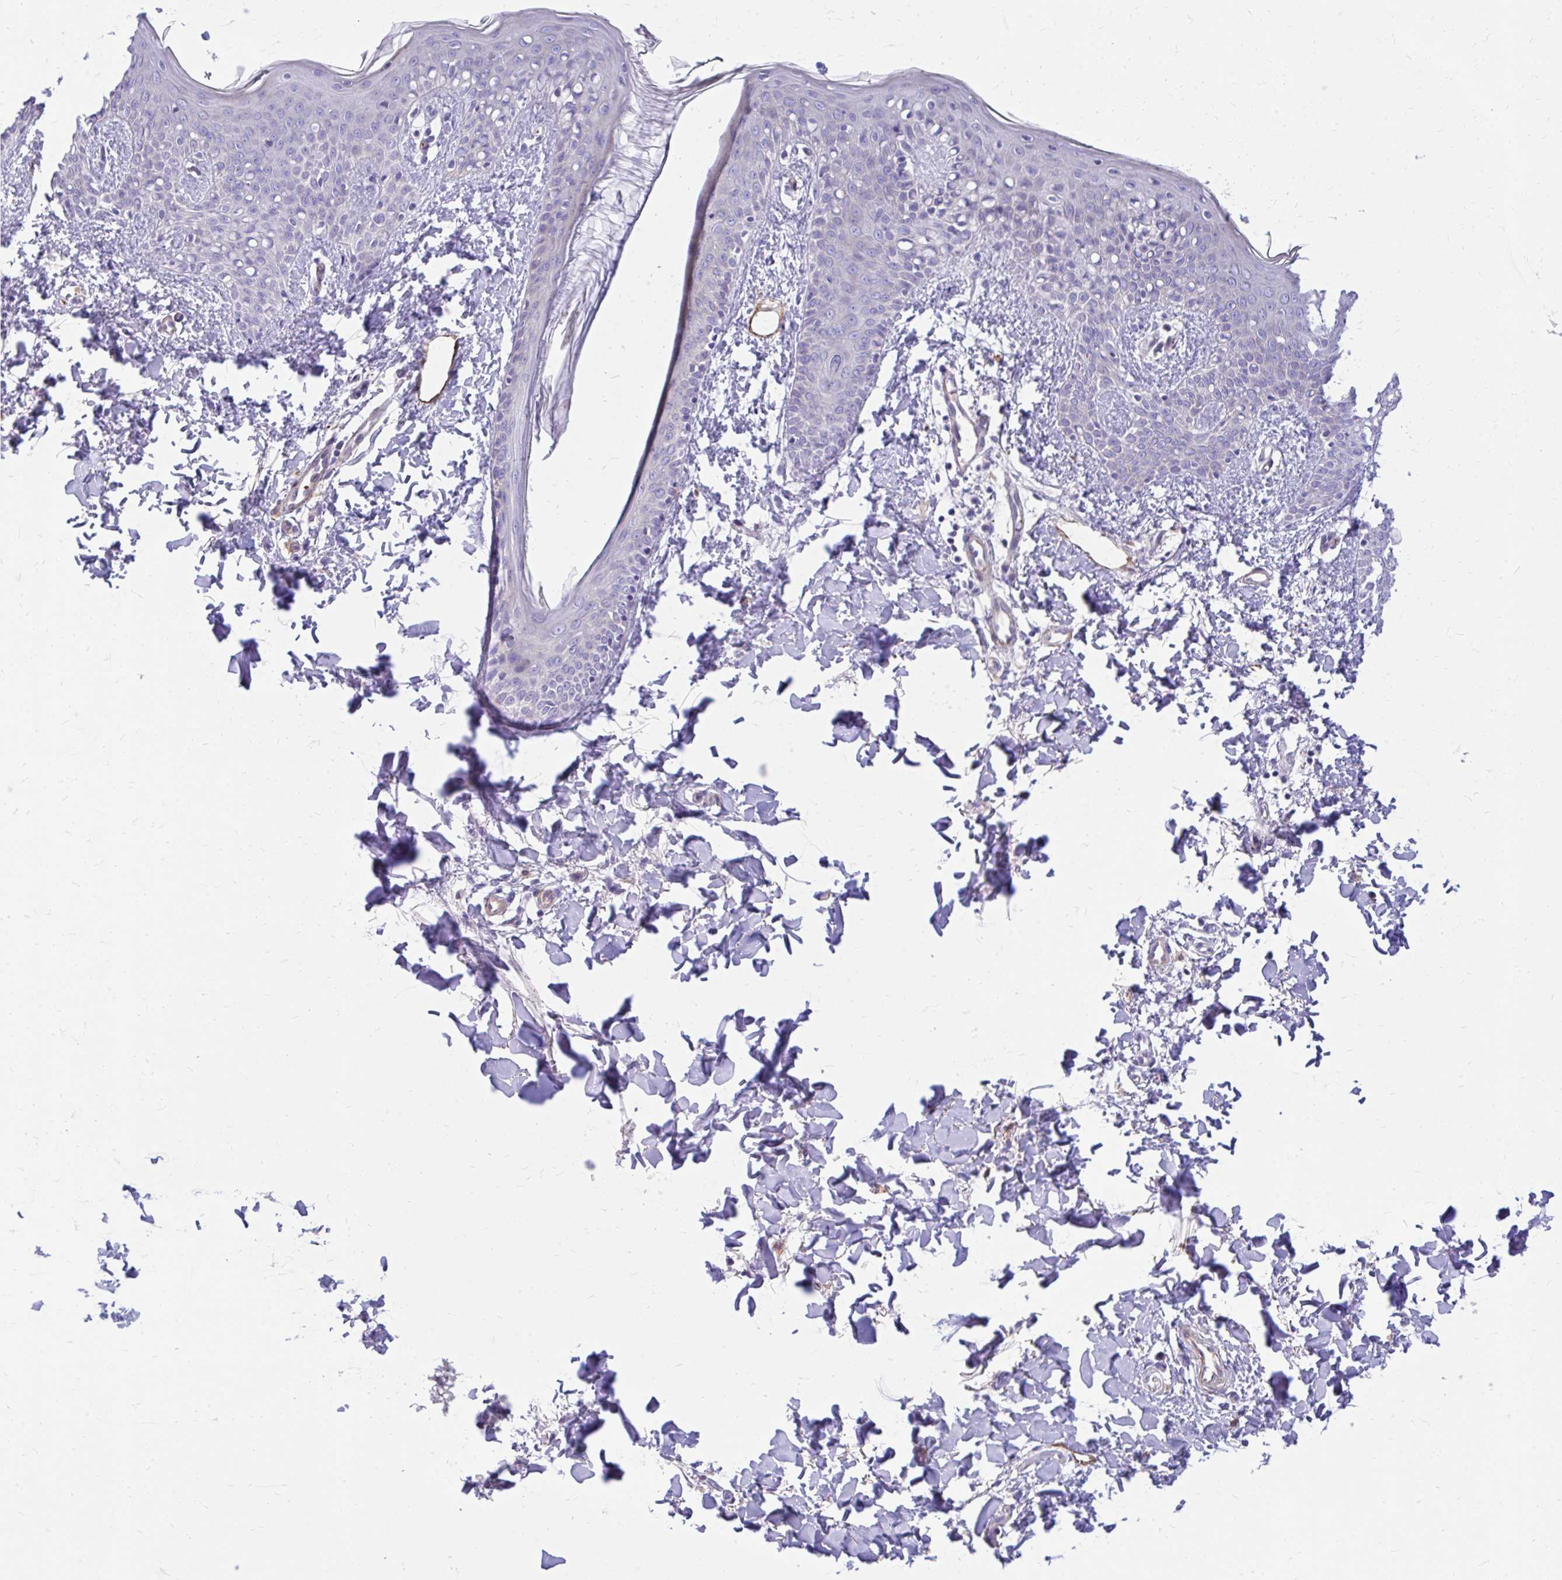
{"staining": {"intensity": "negative", "quantity": "none", "location": "none"}, "tissue": "skin", "cell_type": "Fibroblasts", "image_type": "normal", "snomed": [{"axis": "morphology", "description": "Normal tissue, NOS"}, {"axis": "topography", "description": "Skin"}], "caption": "Skin was stained to show a protein in brown. There is no significant positivity in fibroblasts. (DAB (3,3'-diaminobenzidine) IHC with hematoxylin counter stain).", "gene": "ESPNL", "patient": {"sex": "male", "age": 16}}